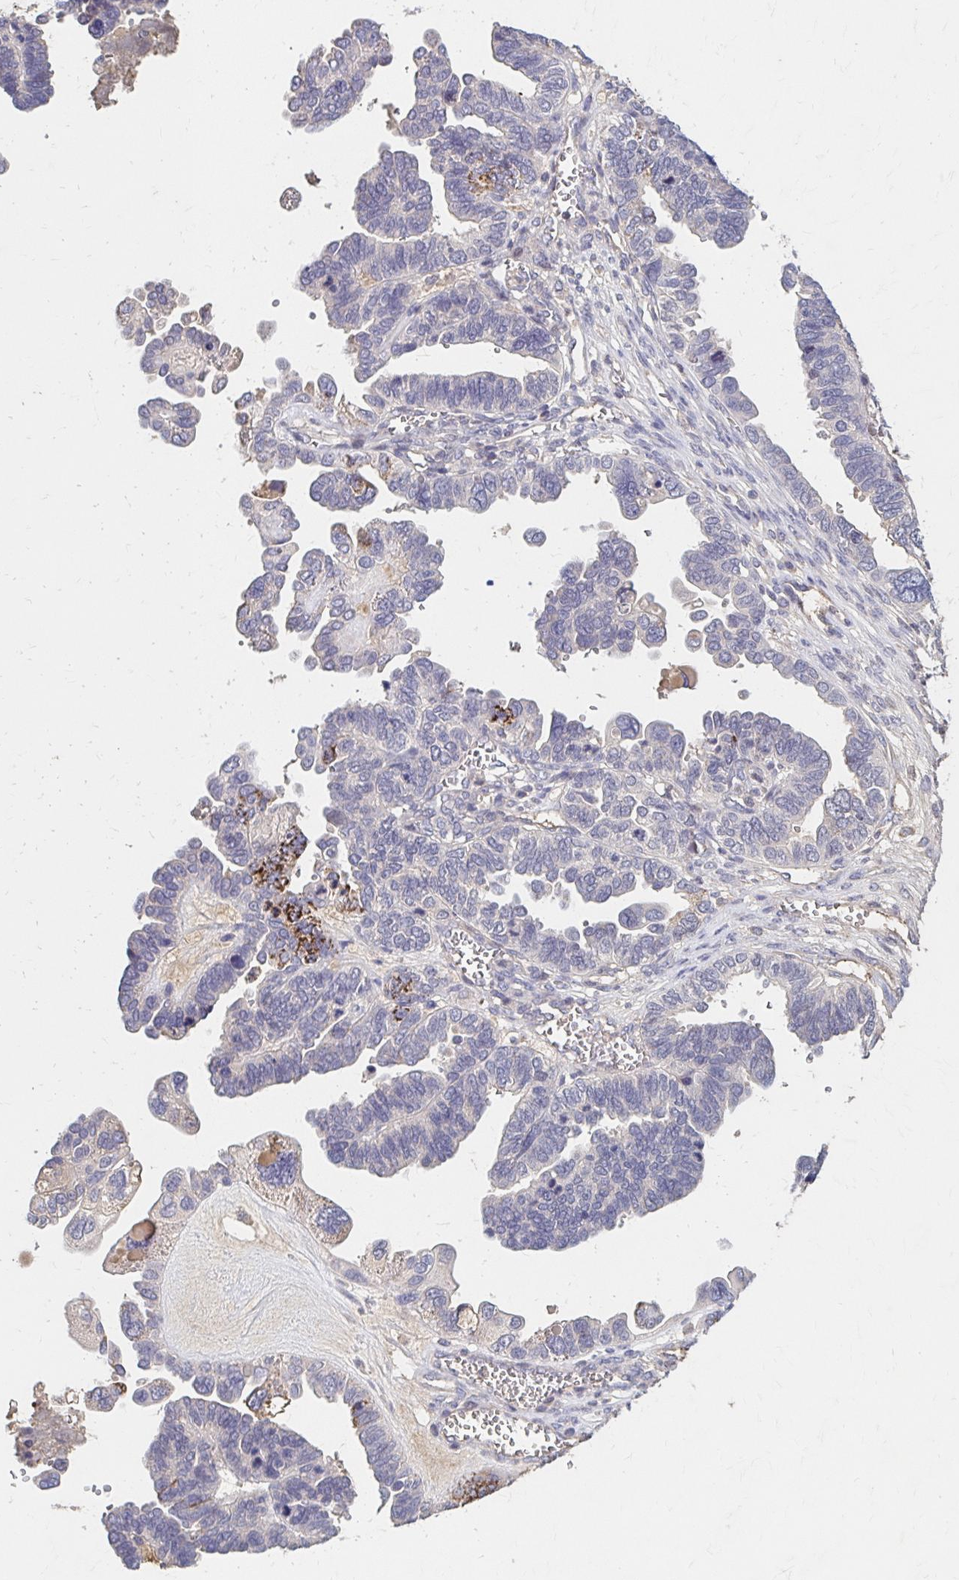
{"staining": {"intensity": "moderate", "quantity": "<25%", "location": "cytoplasmic/membranous"}, "tissue": "ovarian cancer", "cell_type": "Tumor cells", "image_type": "cancer", "snomed": [{"axis": "morphology", "description": "Cystadenocarcinoma, serous, NOS"}, {"axis": "topography", "description": "Ovary"}], "caption": "Serous cystadenocarcinoma (ovarian) stained for a protein (brown) exhibits moderate cytoplasmic/membranous positive expression in about <25% of tumor cells.", "gene": "HMGCS2", "patient": {"sex": "female", "age": 51}}